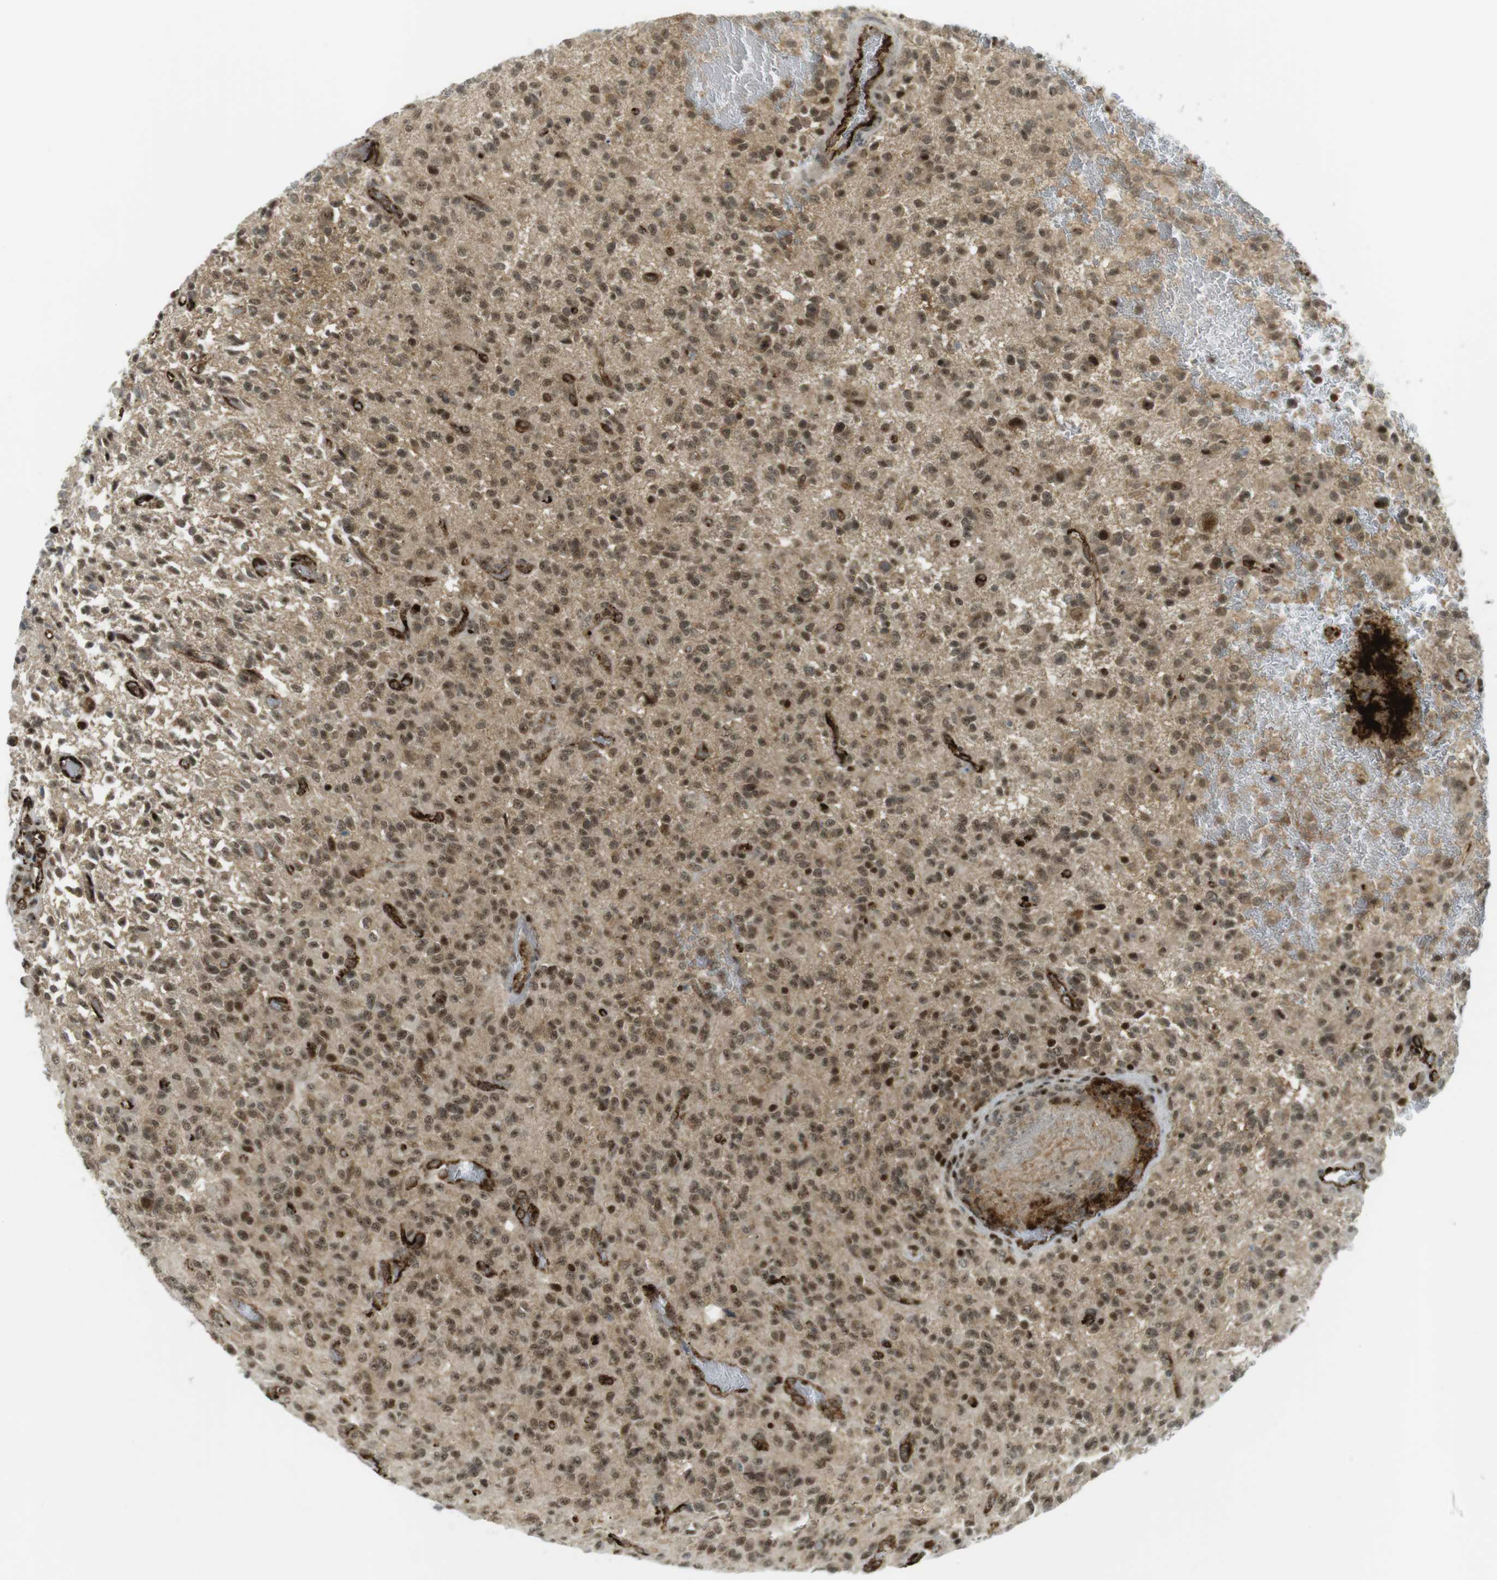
{"staining": {"intensity": "moderate", "quantity": ">75%", "location": "cytoplasmic/membranous,nuclear"}, "tissue": "glioma", "cell_type": "Tumor cells", "image_type": "cancer", "snomed": [{"axis": "morphology", "description": "Glioma, malignant, High grade"}, {"axis": "topography", "description": "Brain"}], "caption": "Moderate cytoplasmic/membranous and nuclear positivity for a protein is present in approximately >75% of tumor cells of glioma using immunohistochemistry (IHC).", "gene": "PPP1R13B", "patient": {"sex": "male", "age": 71}}